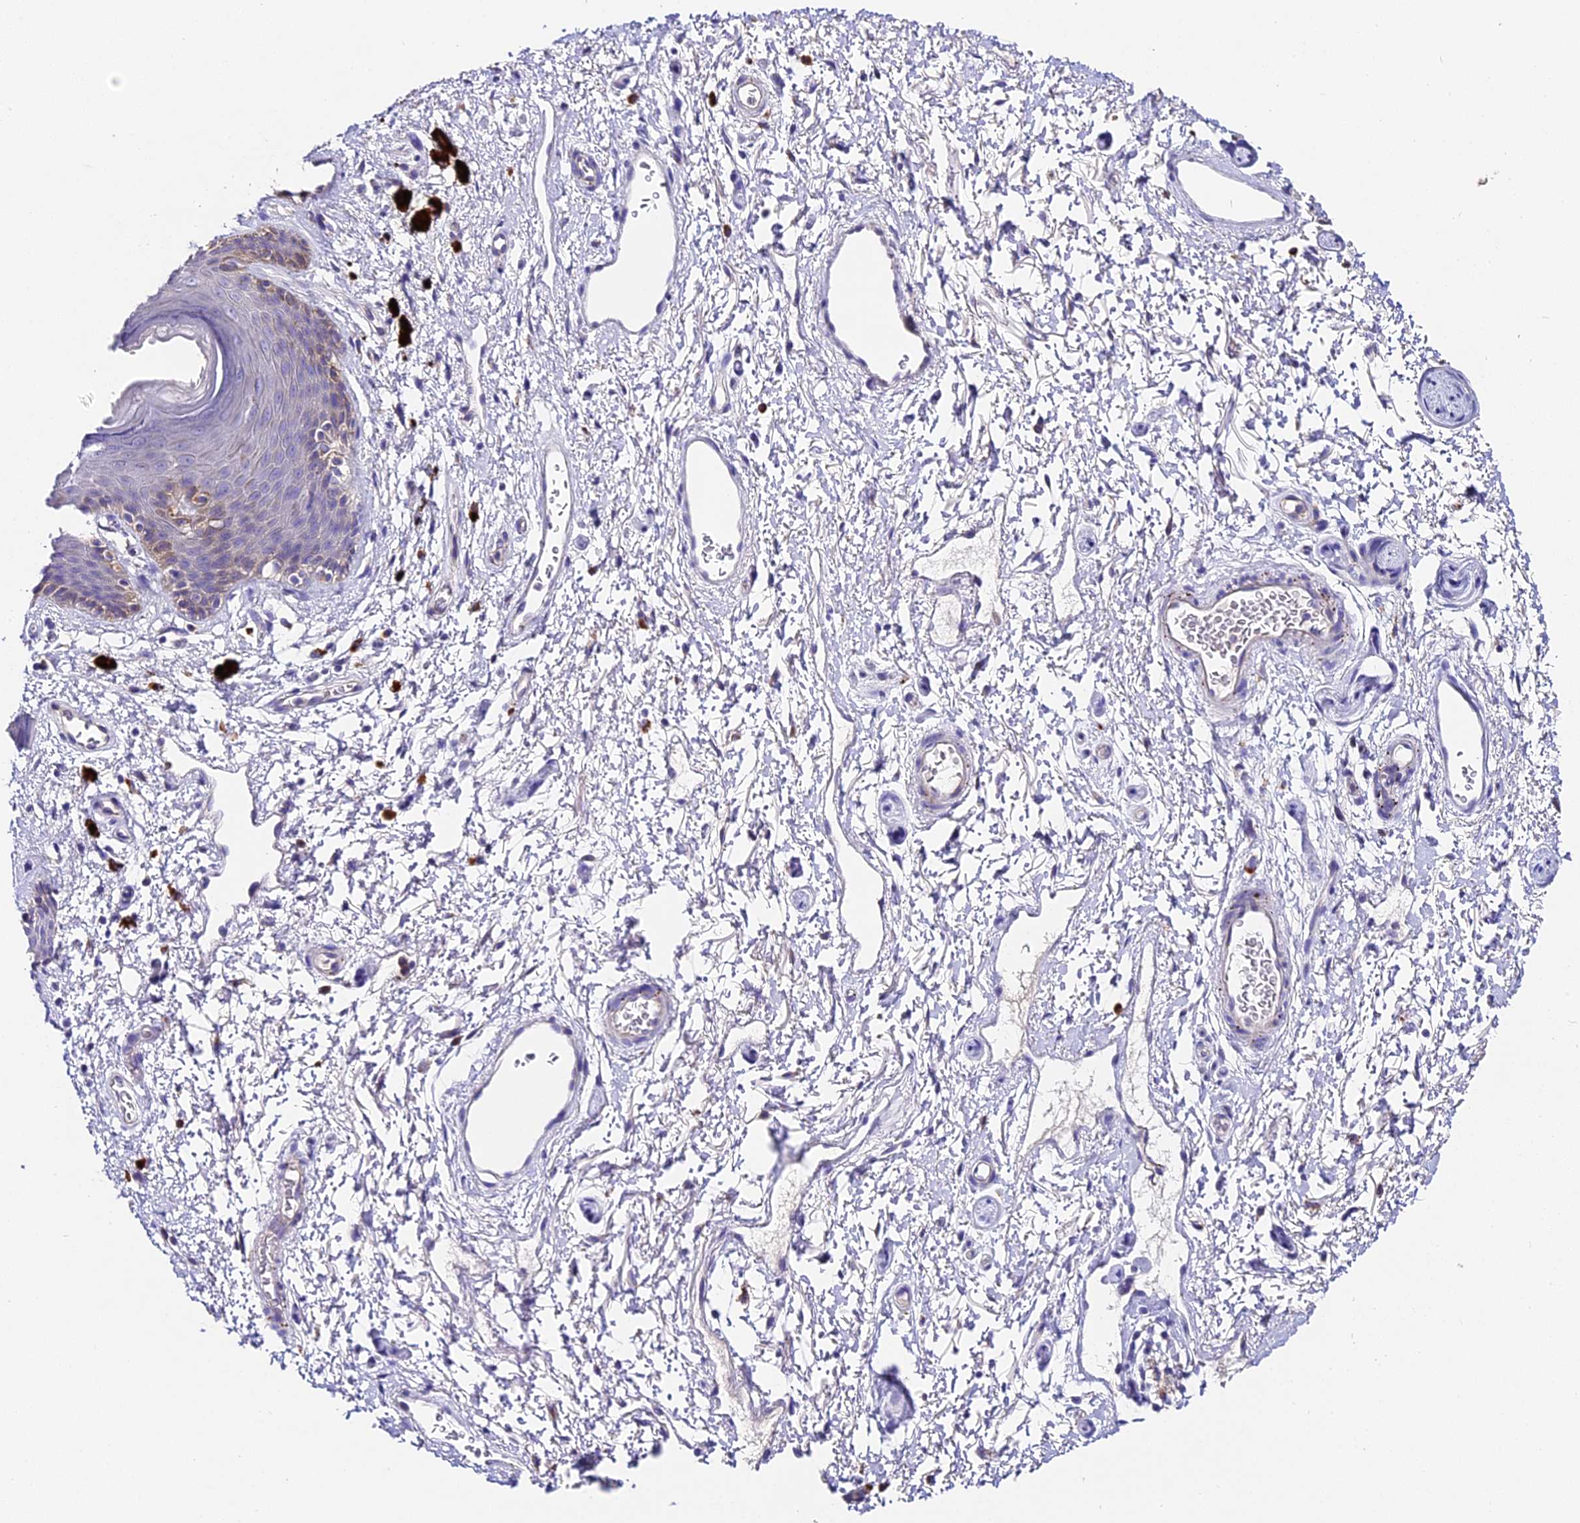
{"staining": {"intensity": "weak", "quantity": "<25%", "location": "cytoplasmic/membranous"}, "tissue": "skin", "cell_type": "Epidermal cells", "image_type": "normal", "snomed": [{"axis": "morphology", "description": "Normal tissue, NOS"}, {"axis": "topography", "description": "Anal"}], "caption": "Photomicrograph shows no protein expression in epidermal cells of normal skin. Brightfield microscopy of immunohistochemistry (IHC) stained with DAB (brown) and hematoxylin (blue), captured at high magnification.", "gene": "LYPD6", "patient": {"sex": "female", "age": 46}}